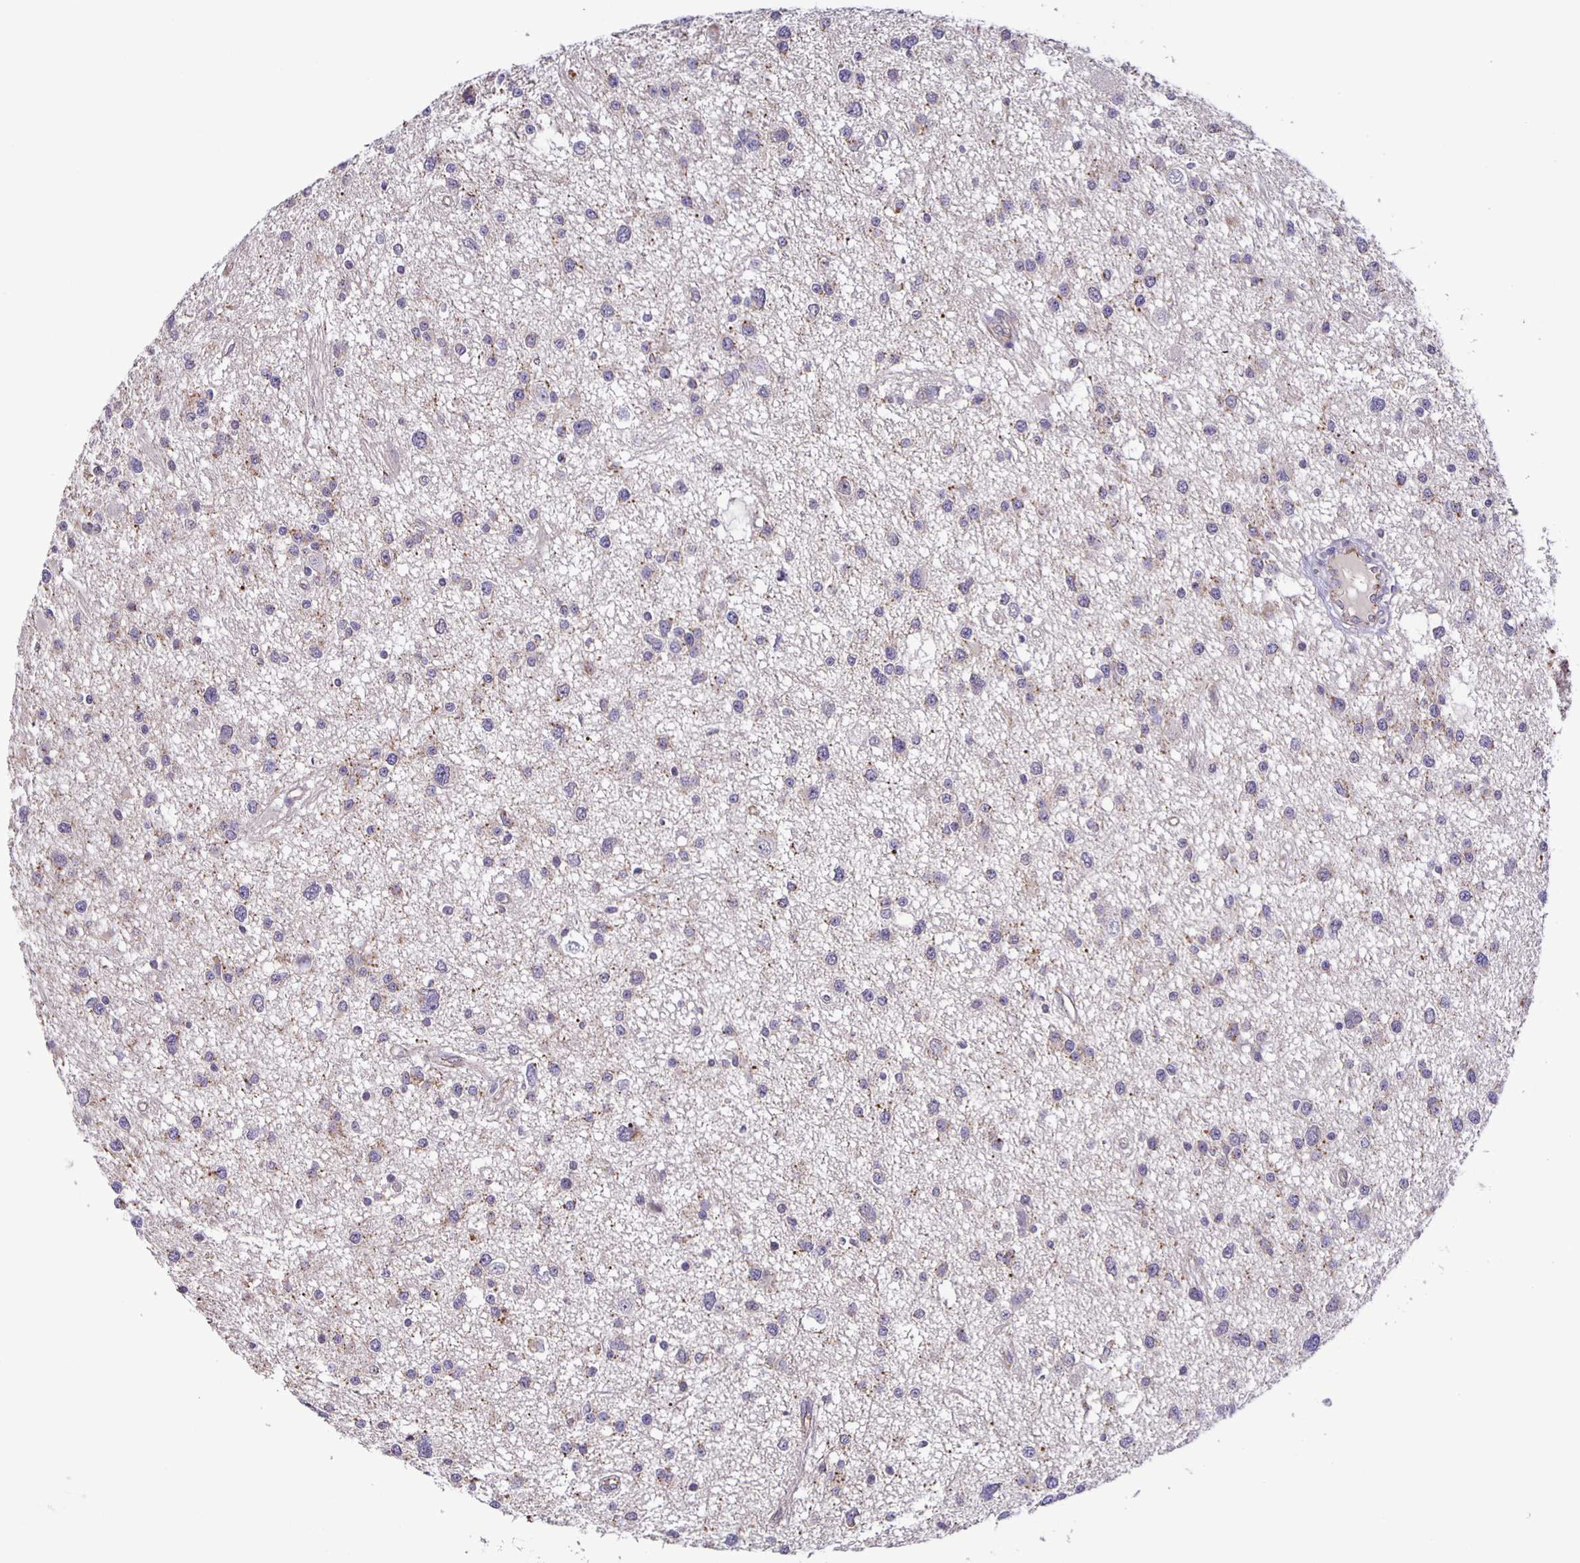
{"staining": {"intensity": "weak", "quantity": "<25%", "location": "cytoplasmic/membranous"}, "tissue": "glioma", "cell_type": "Tumor cells", "image_type": "cancer", "snomed": [{"axis": "morphology", "description": "Glioma, malignant, High grade"}, {"axis": "topography", "description": "Brain"}], "caption": "Tumor cells show no significant protein staining in glioma.", "gene": "JMJD4", "patient": {"sex": "male", "age": 54}}